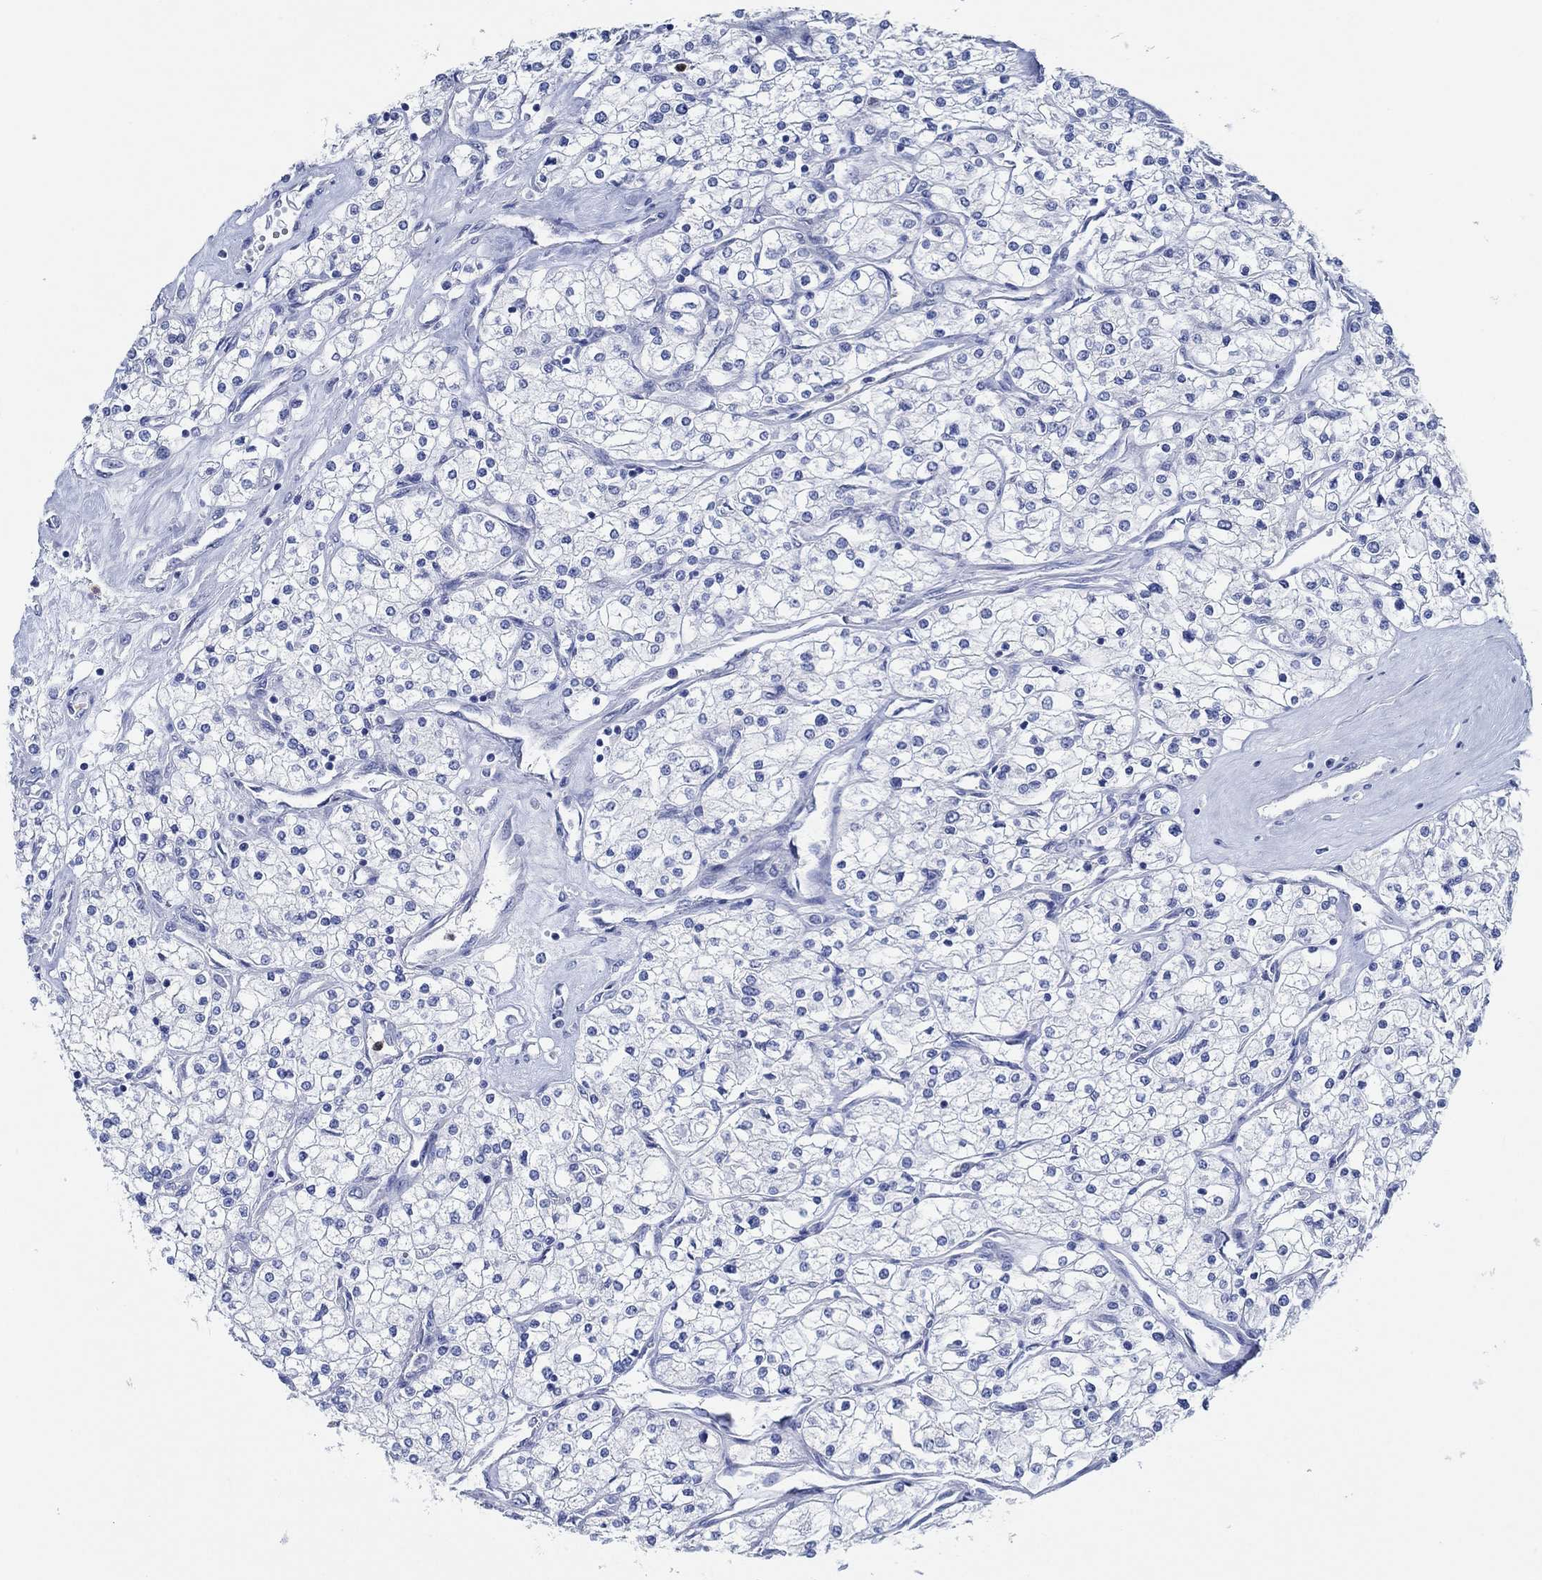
{"staining": {"intensity": "negative", "quantity": "none", "location": "none"}, "tissue": "renal cancer", "cell_type": "Tumor cells", "image_type": "cancer", "snomed": [{"axis": "morphology", "description": "Adenocarcinoma, NOS"}, {"axis": "topography", "description": "Kidney"}], "caption": "IHC photomicrograph of neoplastic tissue: human adenocarcinoma (renal) stained with DAB (3,3'-diaminobenzidine) shows no significant protein expression in tumor cells. Nuclei are stained in blue.", "gene": "ZNF671", "patient": {"sex": "male", "age": 80}}